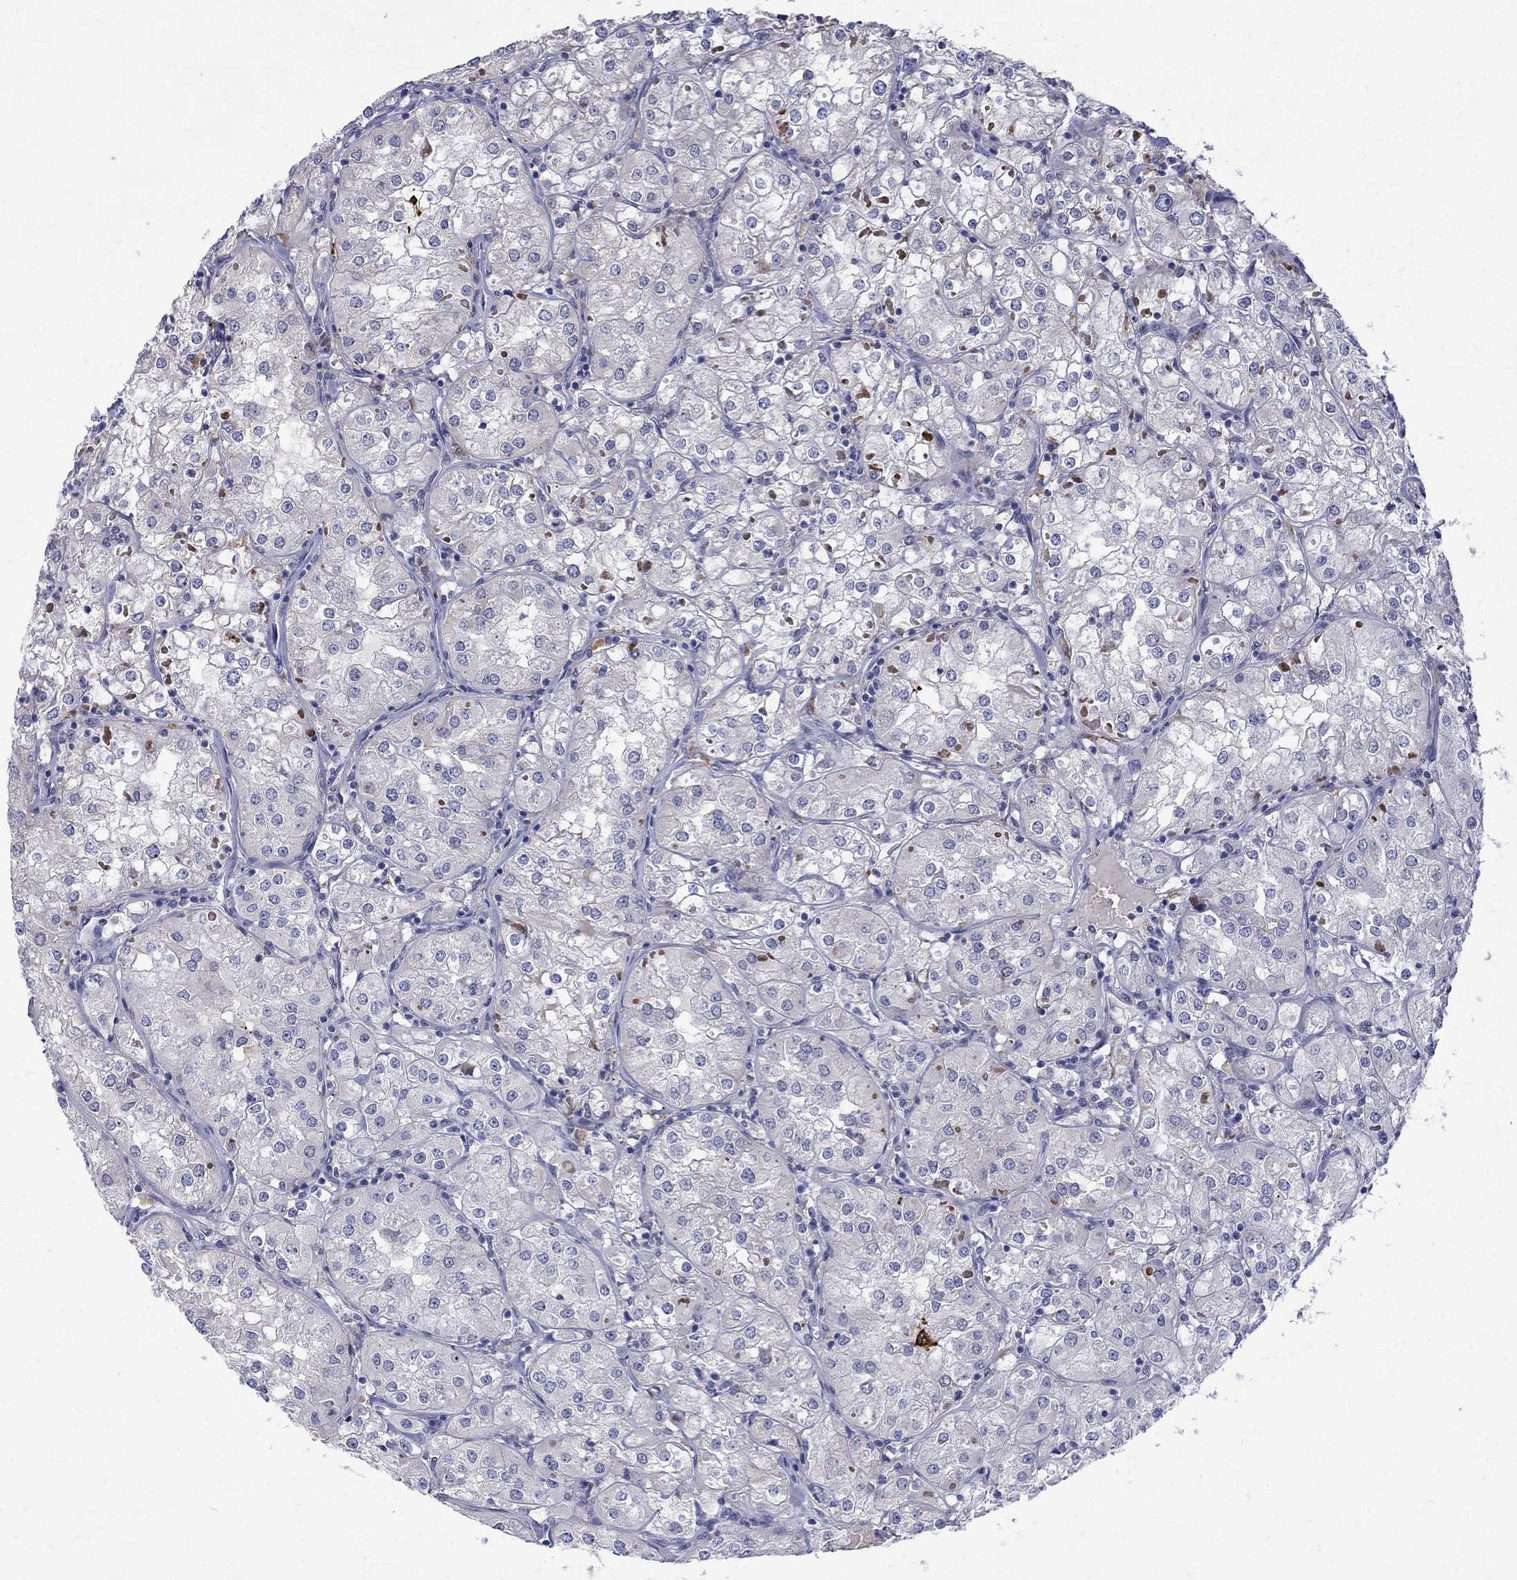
{"staining": {"intensity": "negative", "quantity": "none", "location": "none"}, "tissue": "renal cancer", "cell_type": "Tumor cells", "image_type": "cancer", "snomed": [{"axis": "morphology", "description": "Adenocarcinoma, NOS"}, {"axis": "topography", "description": "Kidney"}], "caption": "DAB immunohistochemical staining of human renal cancer displays no significant positivity in tumor cells.", "gene": "AGER", "patient": {"sex": "male", "age": 77}}